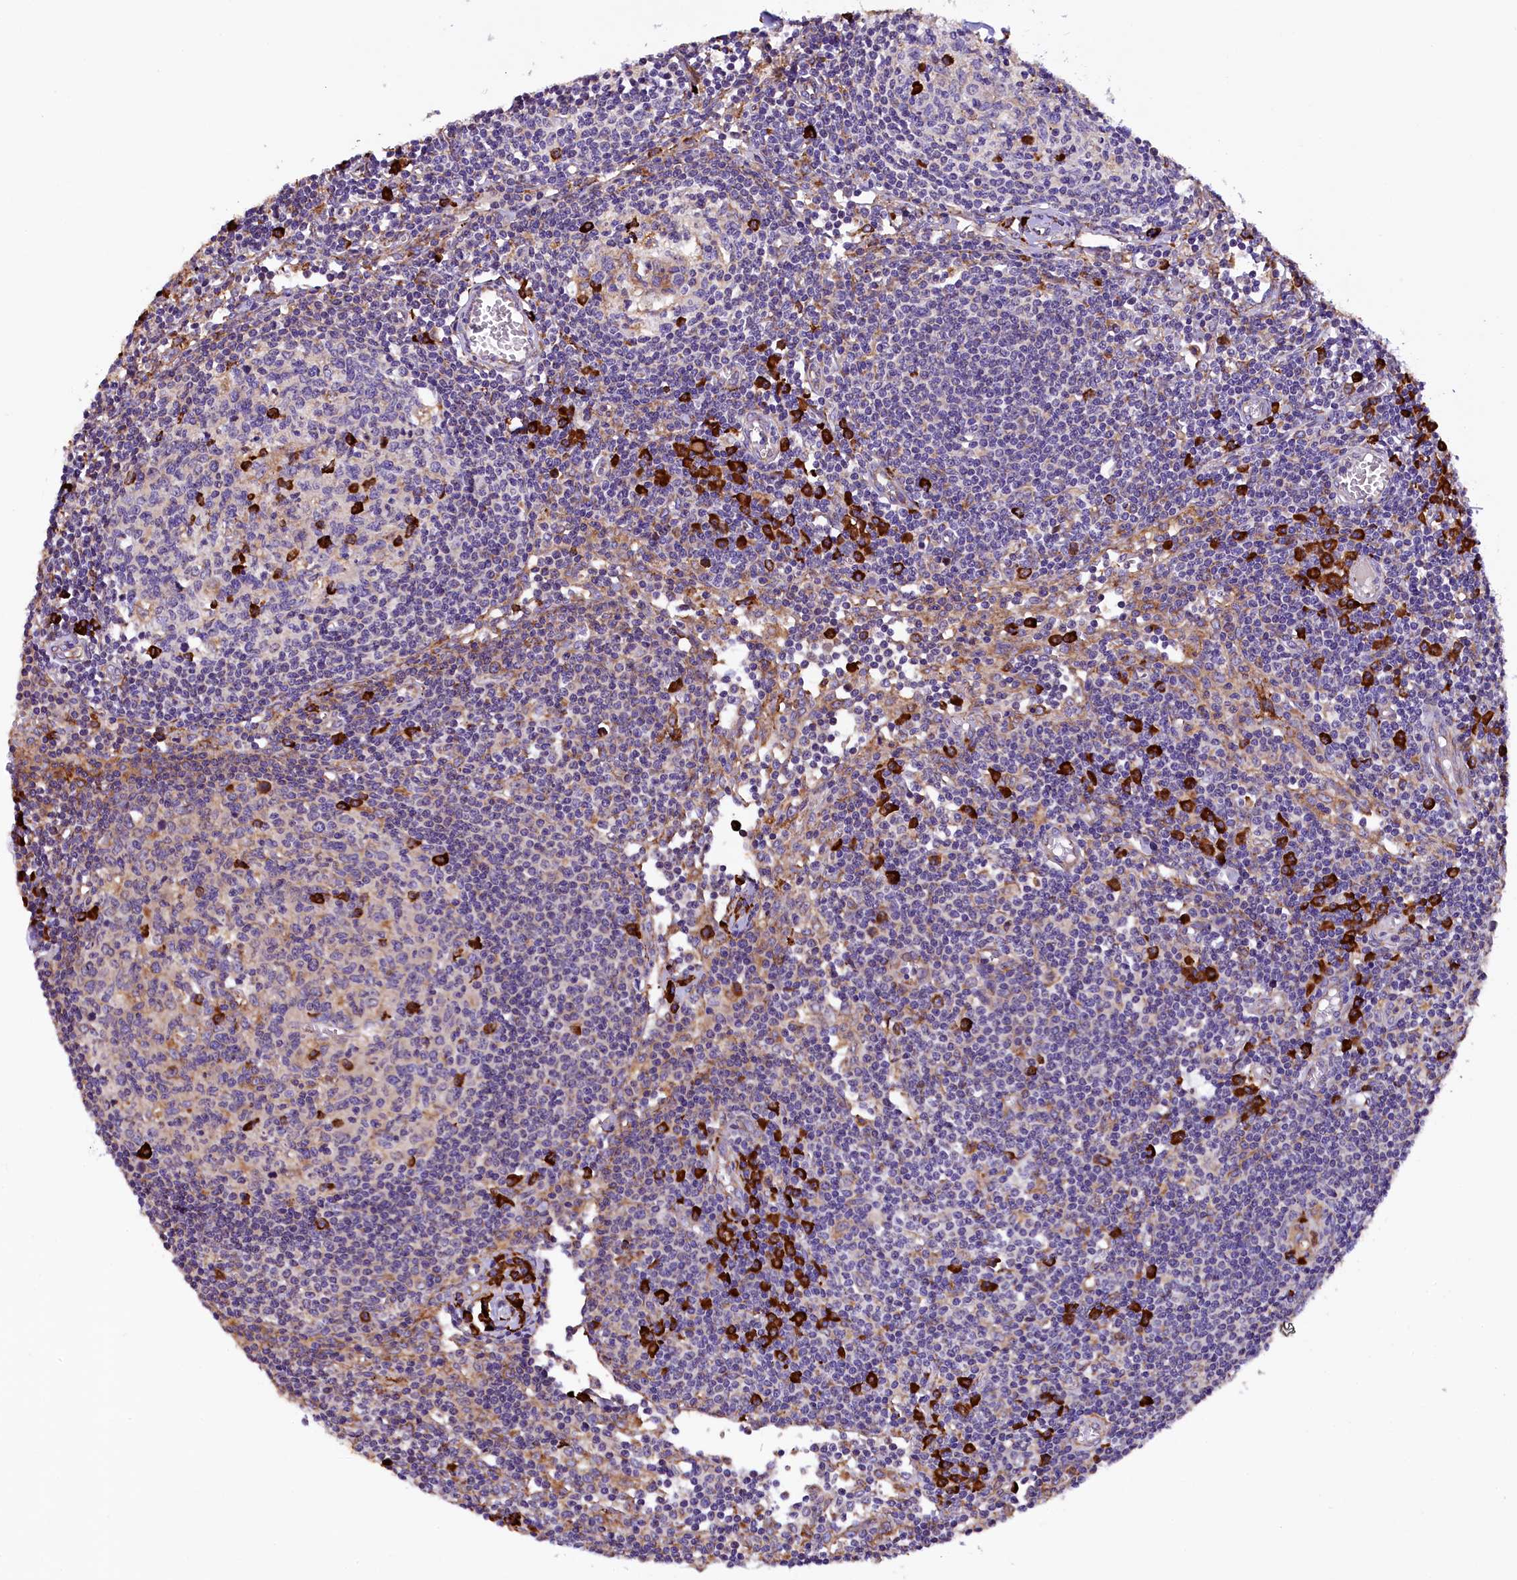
{"staining": {"intensity": "strong", "quantity": "<25%", "location": "cytoplasmic/membranous"}, "tissue": "lymph node", "cell_type": "Germinal center cells", "image_type": "normal", "snomed": [{"axis": "morphology", "description": "Normal tissue, NOS"}, {"axis": "topography", "description": "Lymph node"}], "caption": "Immunohistochemistry (DAB (3,3'-diaminobenzidine)) staining of benign human lymph node reveals strong cytoplasmic/membranous protein positivity in approximately <25% of germinal center cells.", "gene": "CAPS2", "patient": {"sex": "female", "age": 55}}